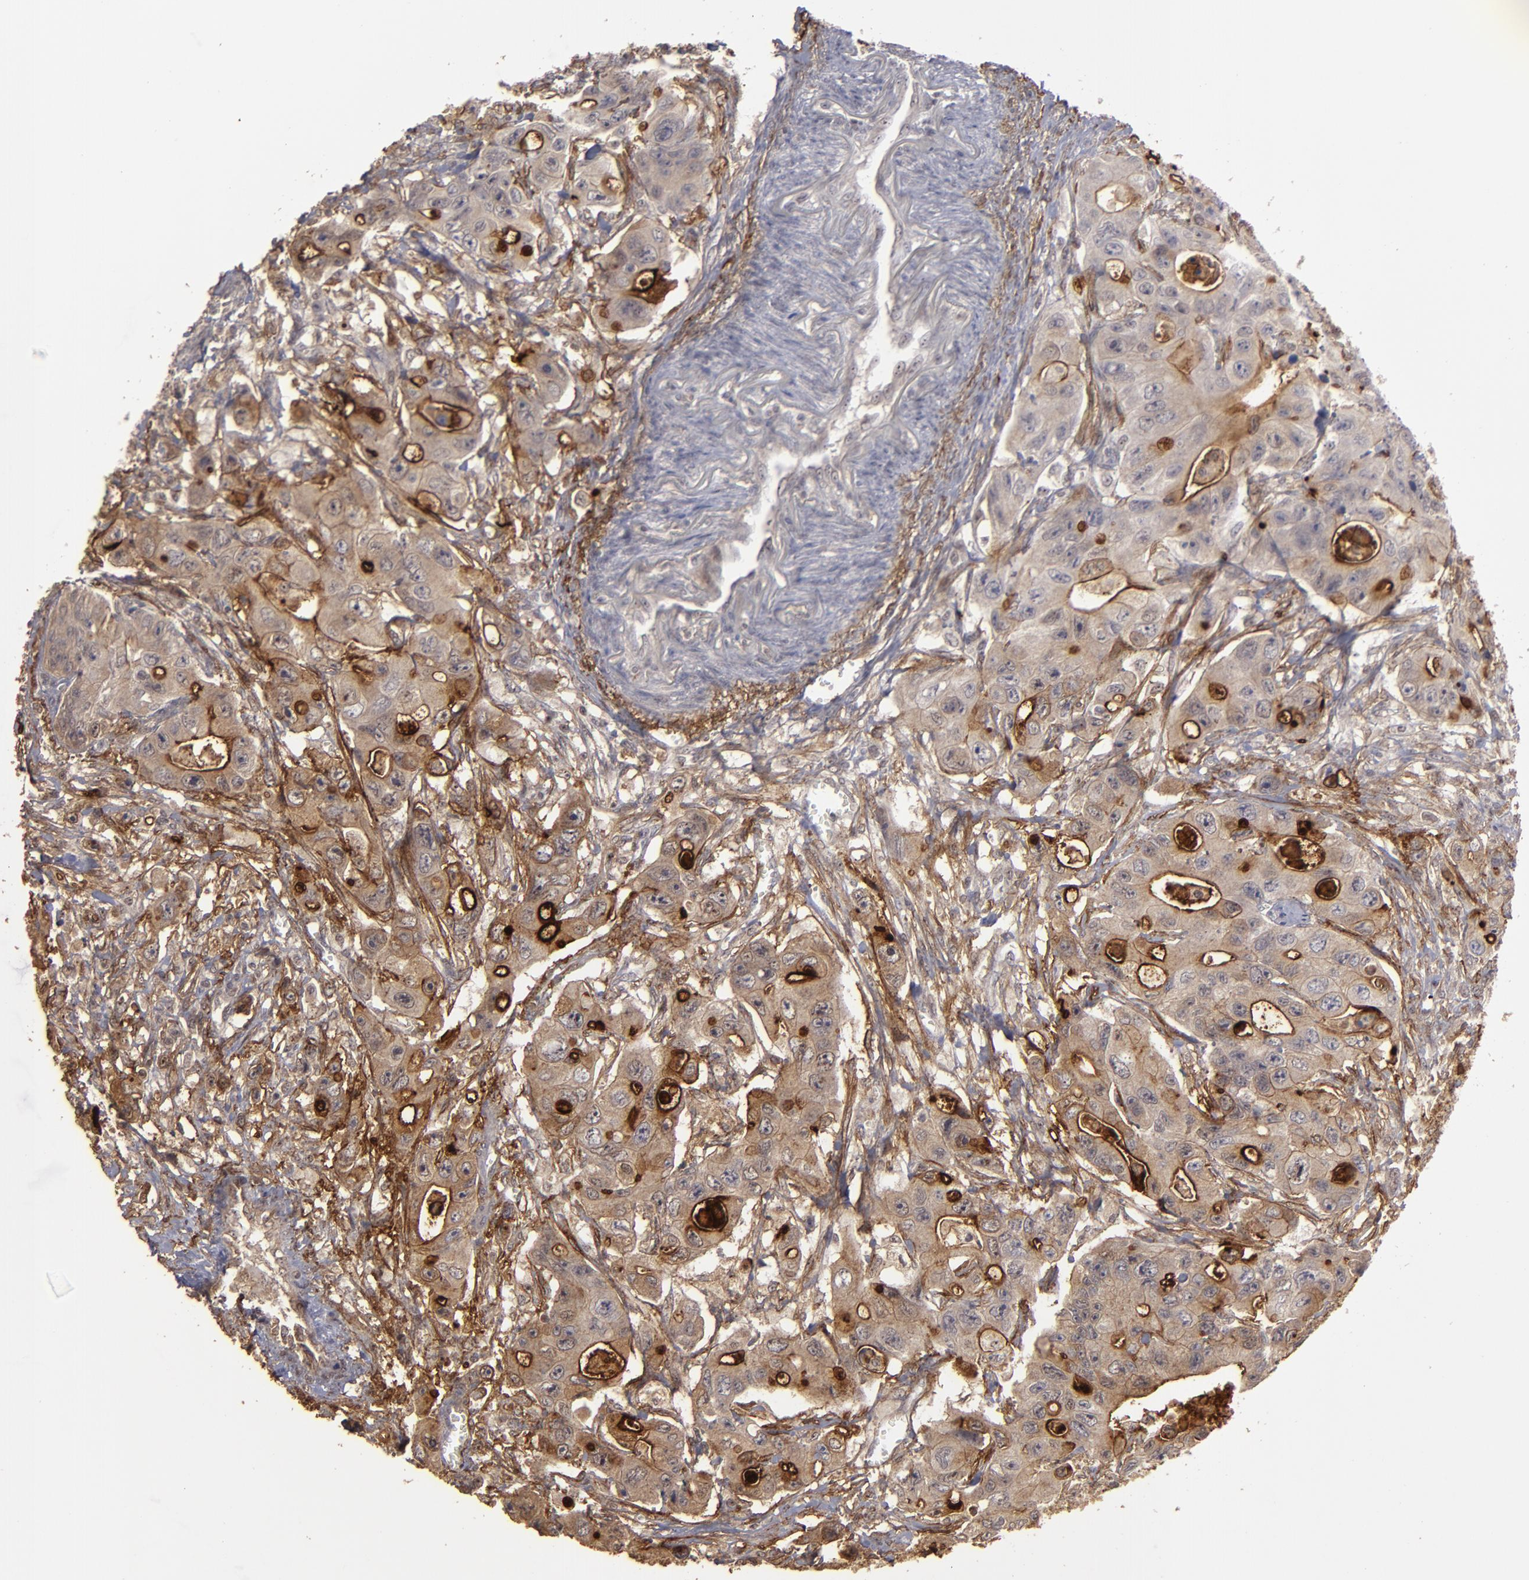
{"staining": {"intensity": "strong", "quantity": ">75%", "location": "cytoplasmic/membranous"}, "tissue": "colorectal cancer", "cell_type": "Tumor cells", "image_type": "cancer", "snomed": [{"axis": "morphology", "description": "Adenocarcinoma, NOS"}, {"axis": "topography", "description": "Colon"}], "caption": "Colorectal adenocarcinoma stained with a brown dye displays strong cytoplasmic/membranous positive staining in about >75% of tumor cells.", "gene": "CD55", "patient": {"sex": "female", "age": 46}}